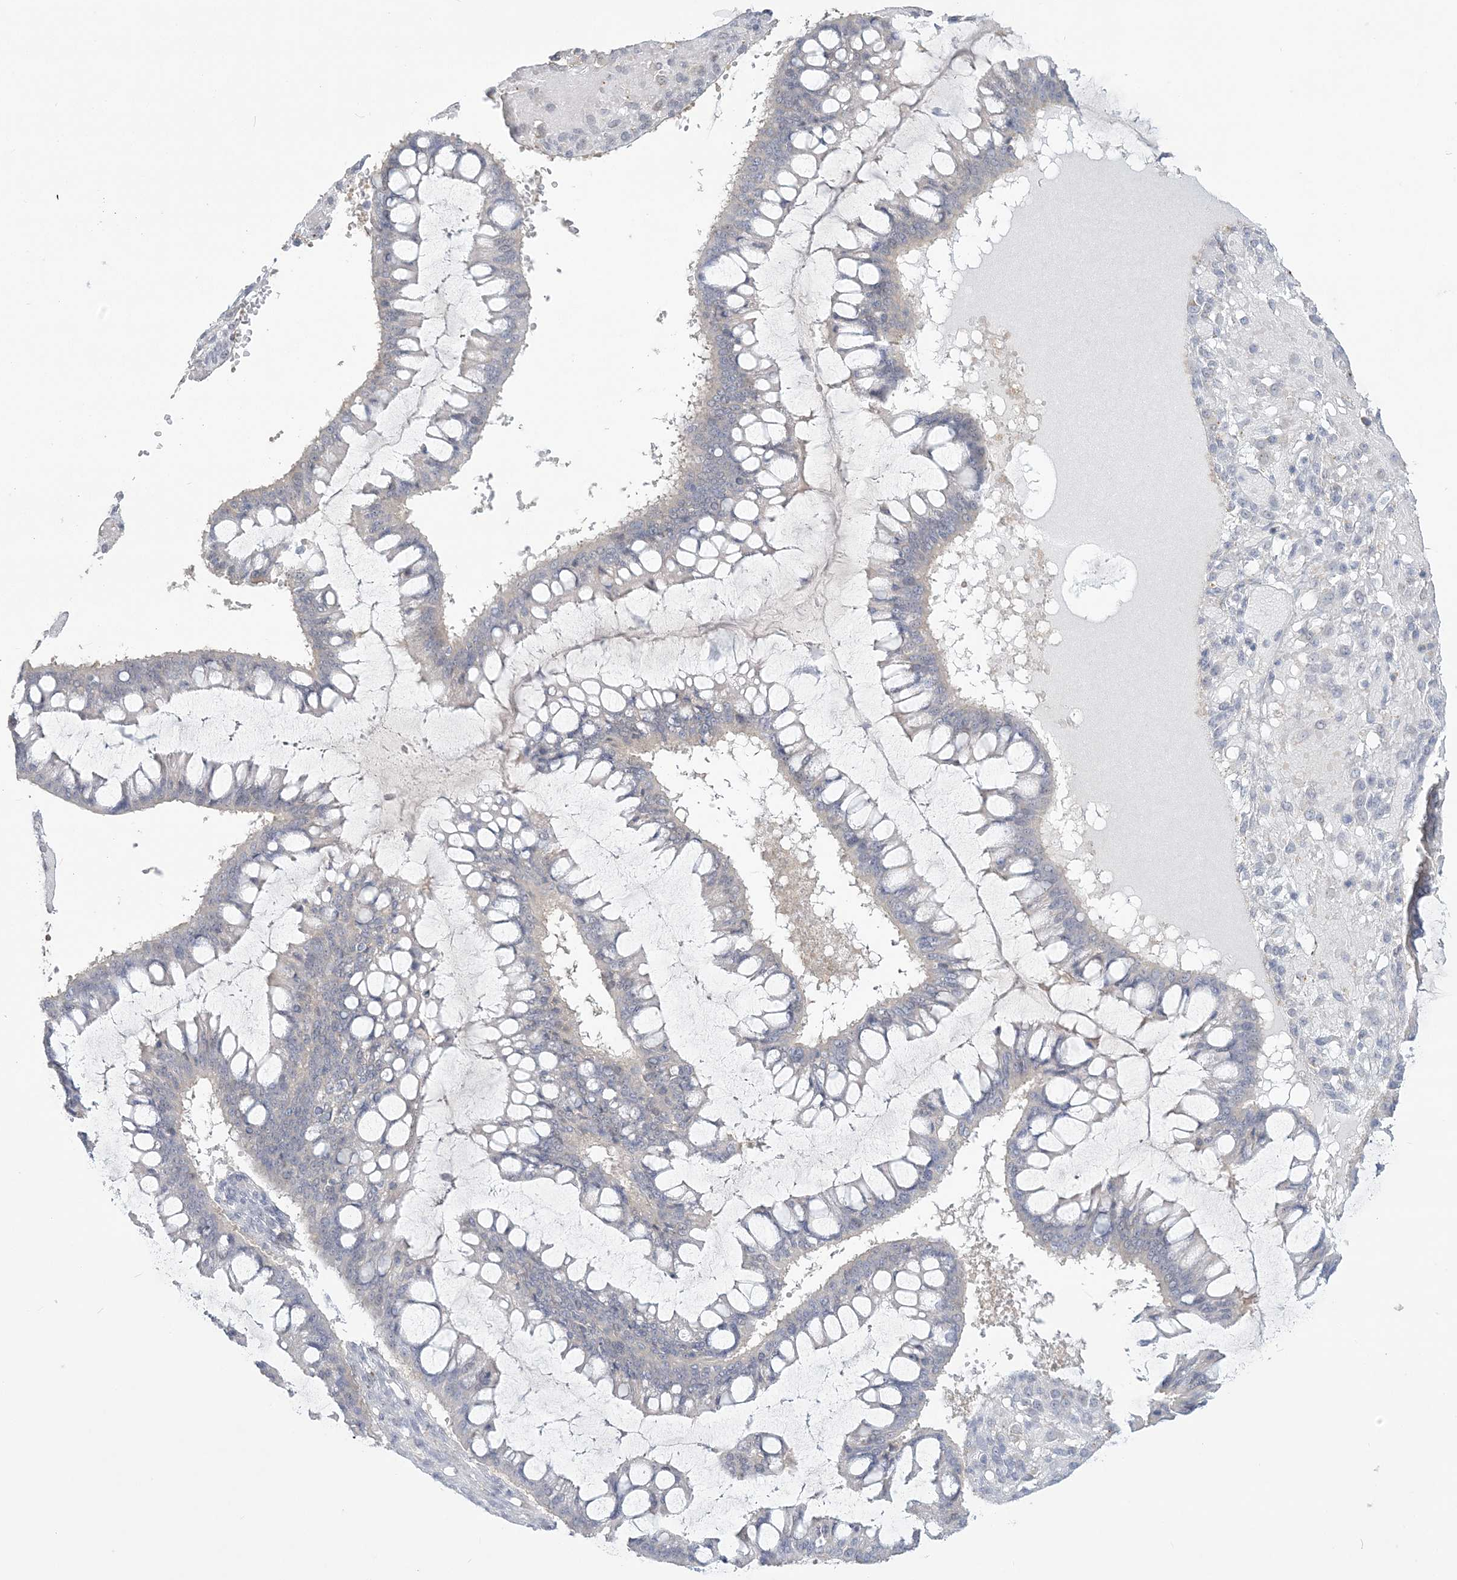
{"staining": {"intensity": "negative", "quantity": "none", "location": "none"}, "tissue": "ovarian cancer", "cell_type": "Tumor cells", "image_type": "cancer", "snomed": [{"axis": "morphology", "description": "Cystadenocarcinoma, mucinous, NOS"}, {"axis": "topography", "description": "Ovary"}], "caption": "There is no significant positivity in tumor cells of ovarian cancer.", "gene": "ANKS1A", "patient": {"sex": "female", "age": 73}}